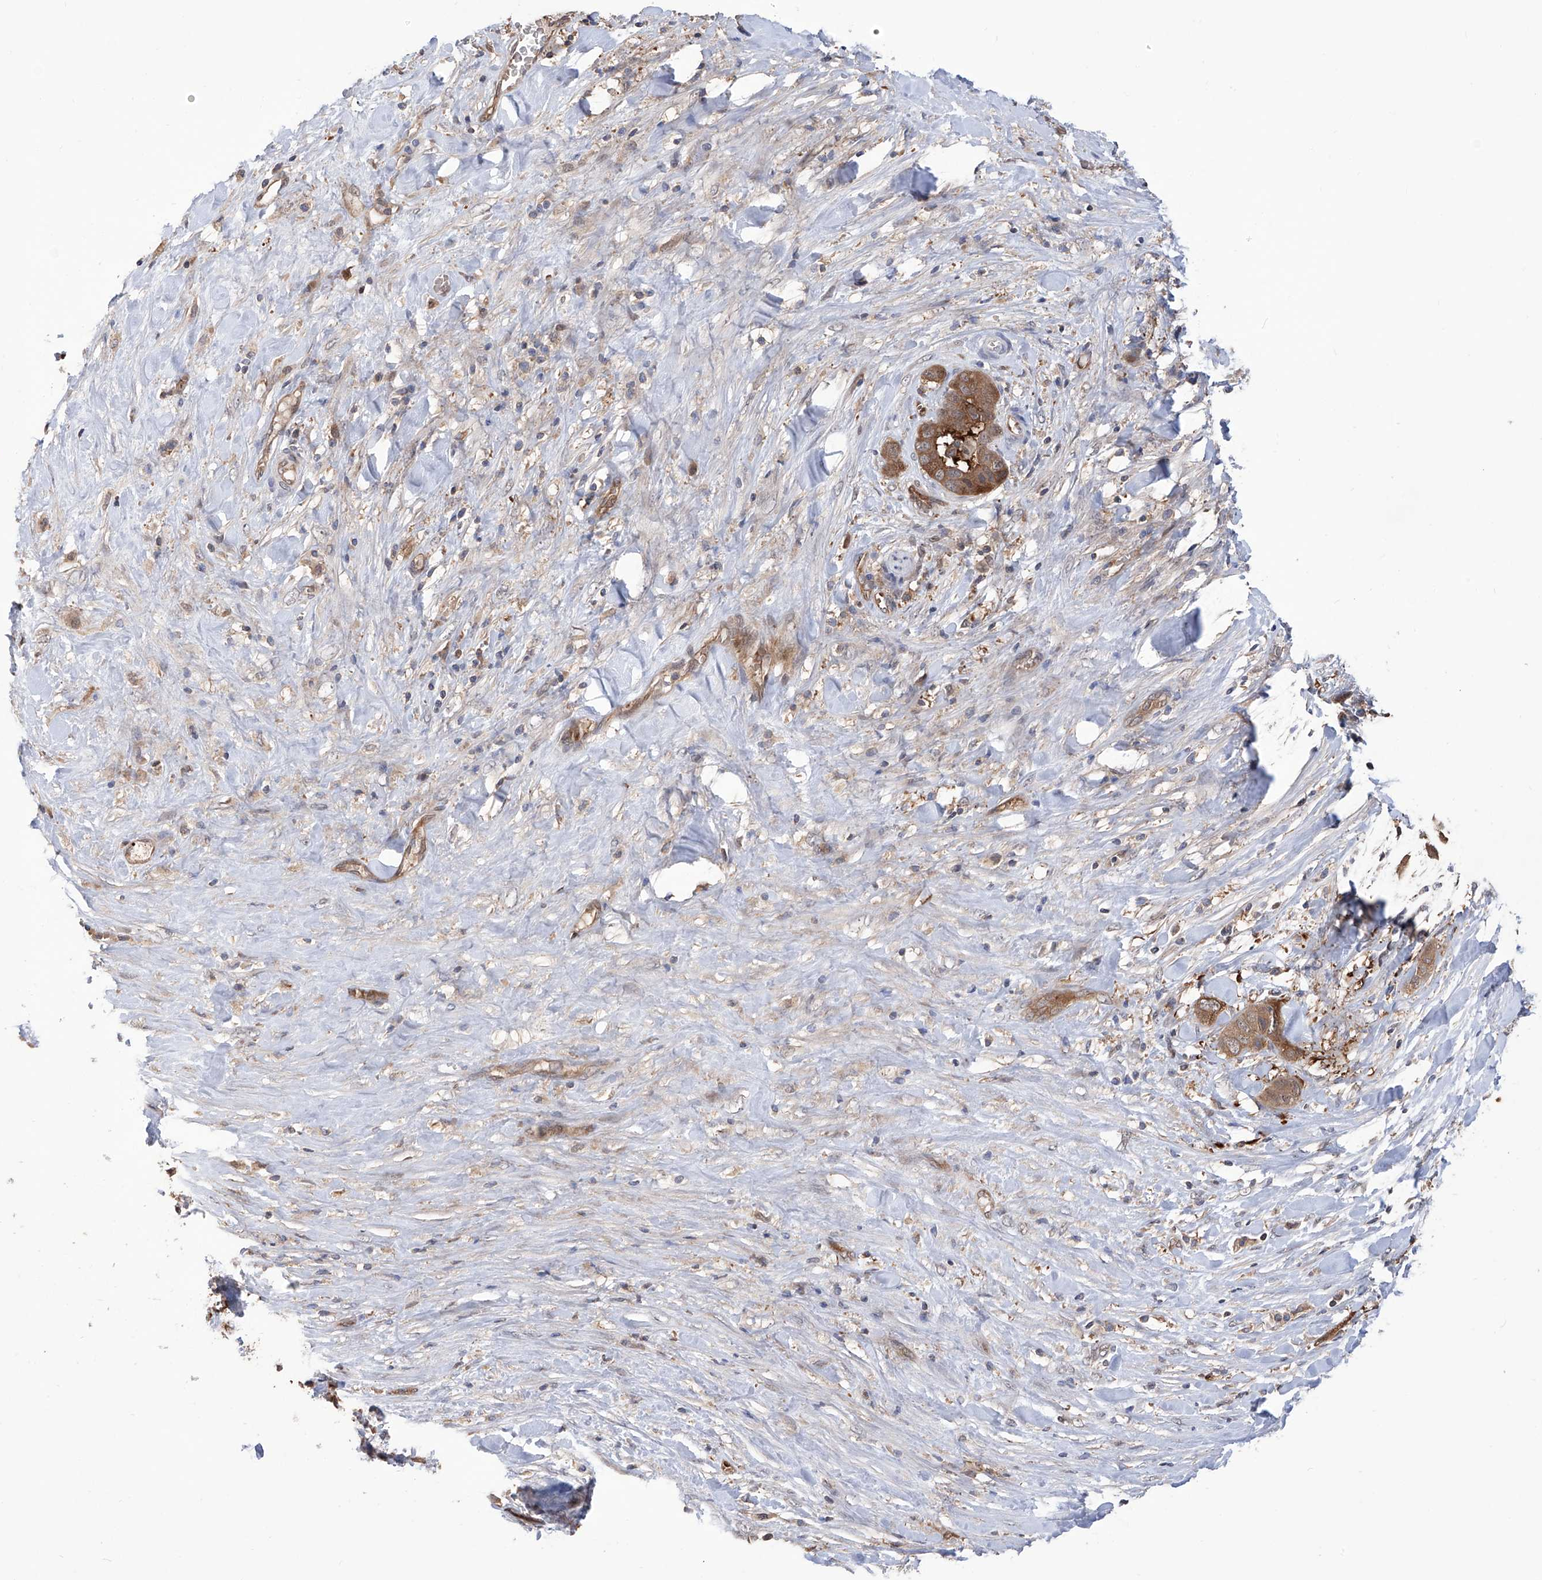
{"staining": {"intensity": "moderate", "quantity": ">75%", "location": "cytoplasmic/membranous"}, "tissue": "liver cancer", "cell_type": "Tumor cells", "image_type": "cancer", "snomed": [{"axis": "morphology", "description": "Cholangiocarcinoma"}, {"axis": "topography", "description": "Liver"}], "caption": "Protein expression analysis of human liver cholangiocarcinoma reveals moderate cytoplasmic/membranous expression in approximately >75% of tumor cells.", "gene": "NUDT17", "patient": {"sex": "female", "age": 52}}